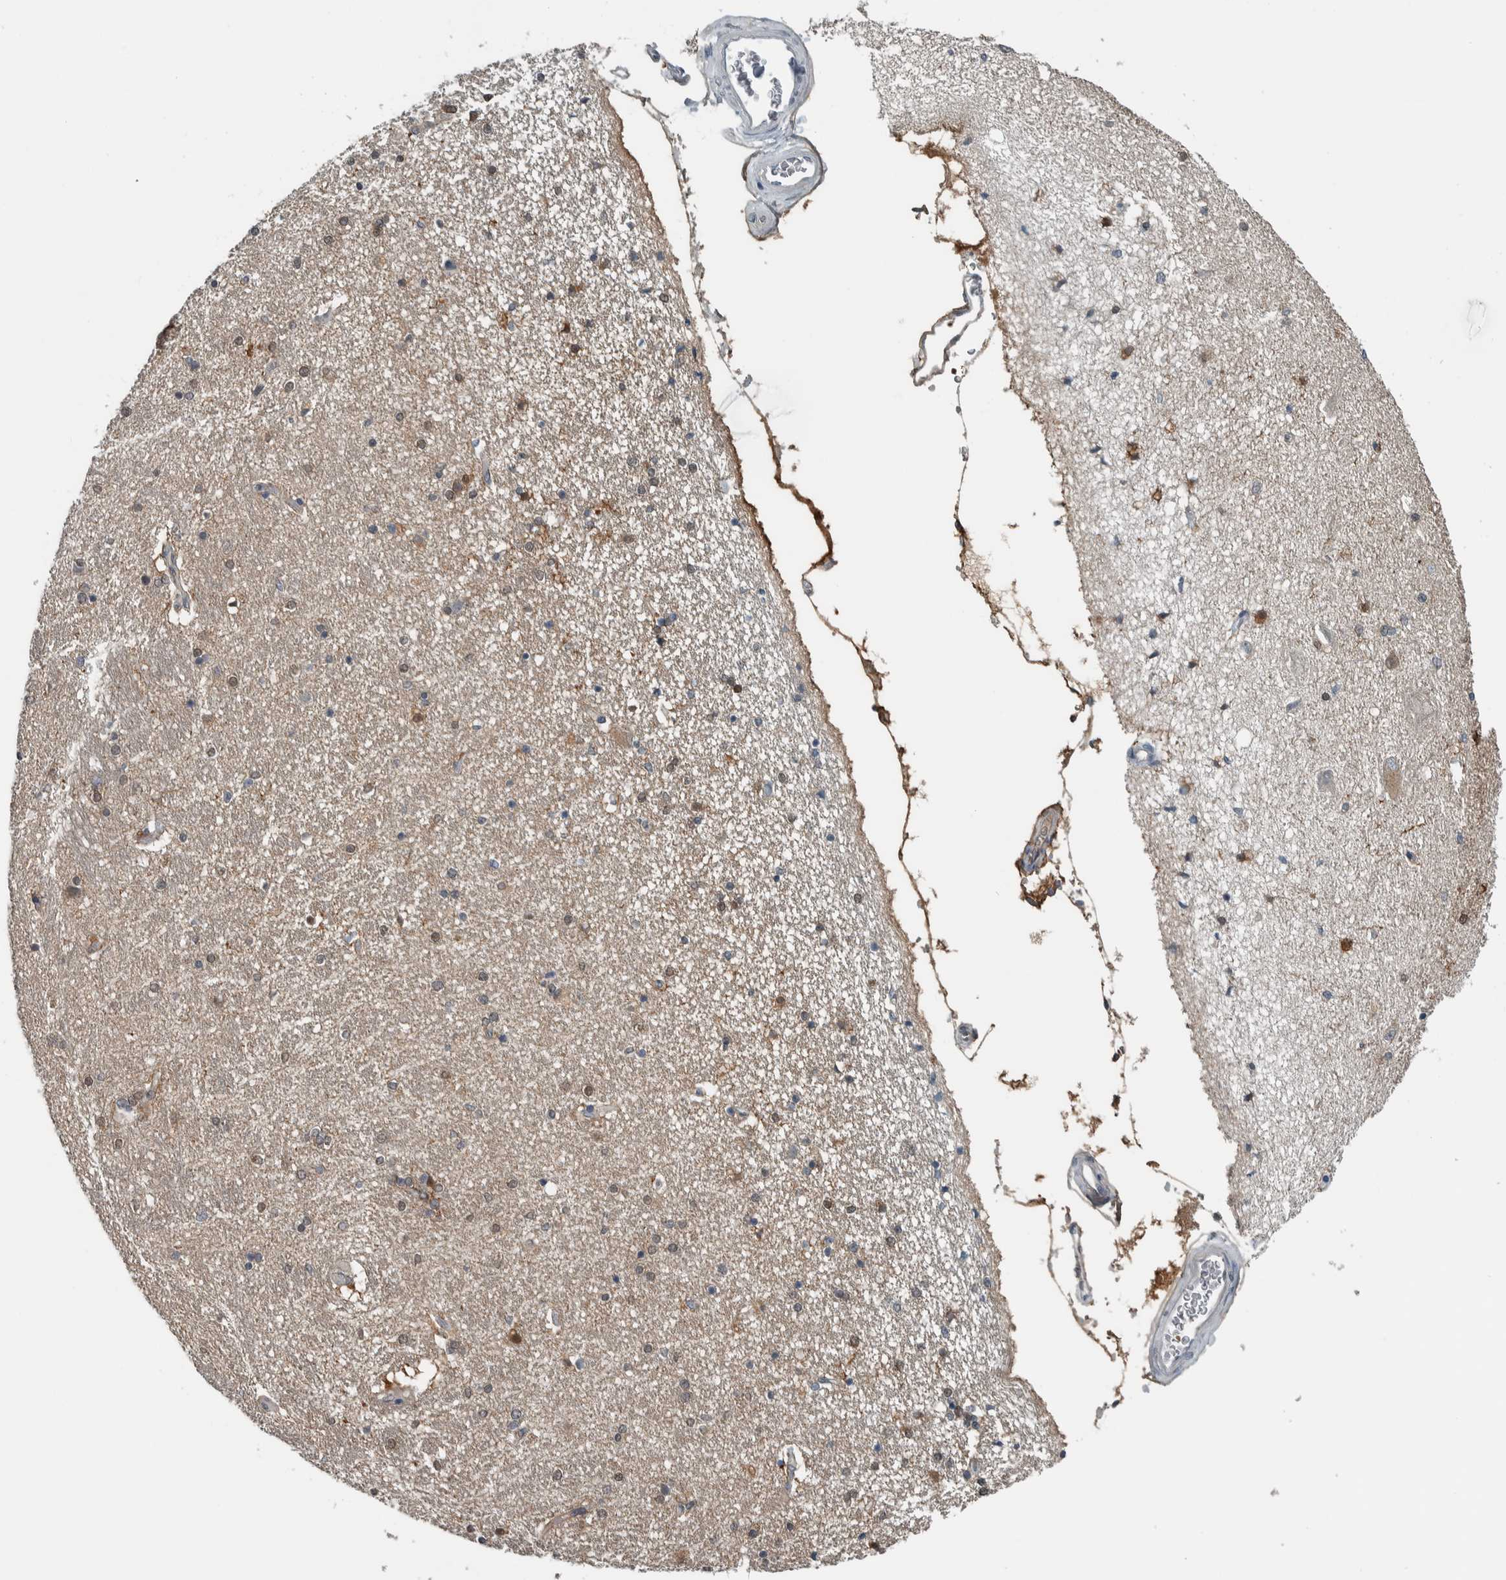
{"staining": {"intensity": "moderate", "quantity": "25%-75%", "location": "cytoplasmic/membranous,nuclear"}, "tissue": "hippocampus", "cell_type": "Glial cells", "image_type": "normal", "snomed": [{"axis": "morphology", "description": "Normal tissue, NOS"}, {"axis": "topography", "description": "Hippocampus"}], "caption": "IHC (DAB) staining of benign hippocampus demonstrates moderate cytoplasmic/membranous,nuclear protein staining in approximately 25%-75% of glial cells. Immunohistochemistry stains the protein of interest in brown and the nuclei are stained blue.", "gene": "ALAD", "patient": {"sex": "female", "age": 54}}